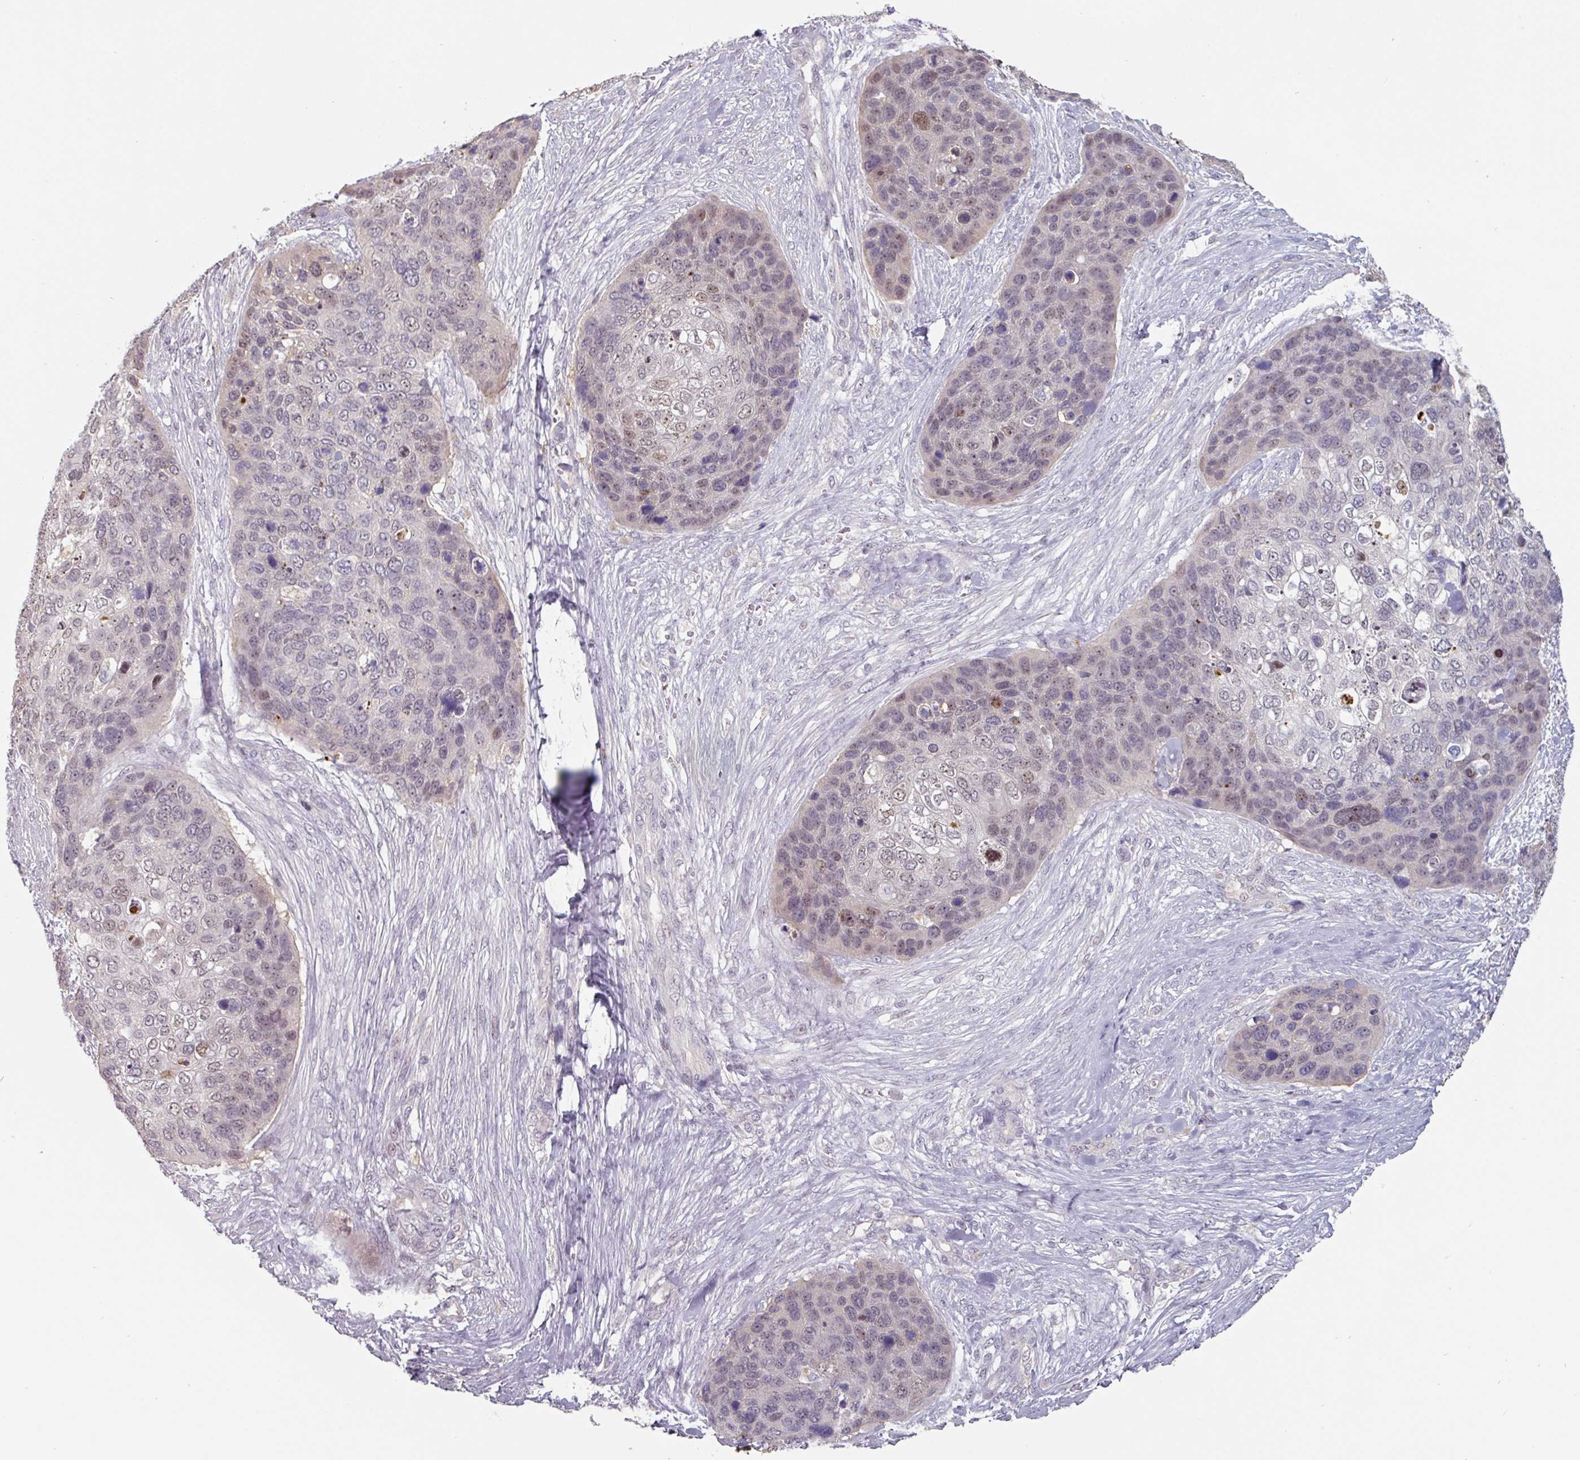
{"staining": {"intensity": "moderate", "quantity": "<25%", "location": "nuclear"}, "tissue": "skin cancer", "cell_type": "Tumor cells", "image_type": "cancer", "snomed": [{"axis": "morphology", "description": "Basal cell carcinoma"}, {"axis": "topography", "description": "Skin"}], "caption": "Protein staining of skin cancer (basal cell carcinoma) tissue displays moderate nuclear expression in about <25% of tumor cells.", "gene": "ZBTB6", "patient": {"sex": "female", "age": 74}}